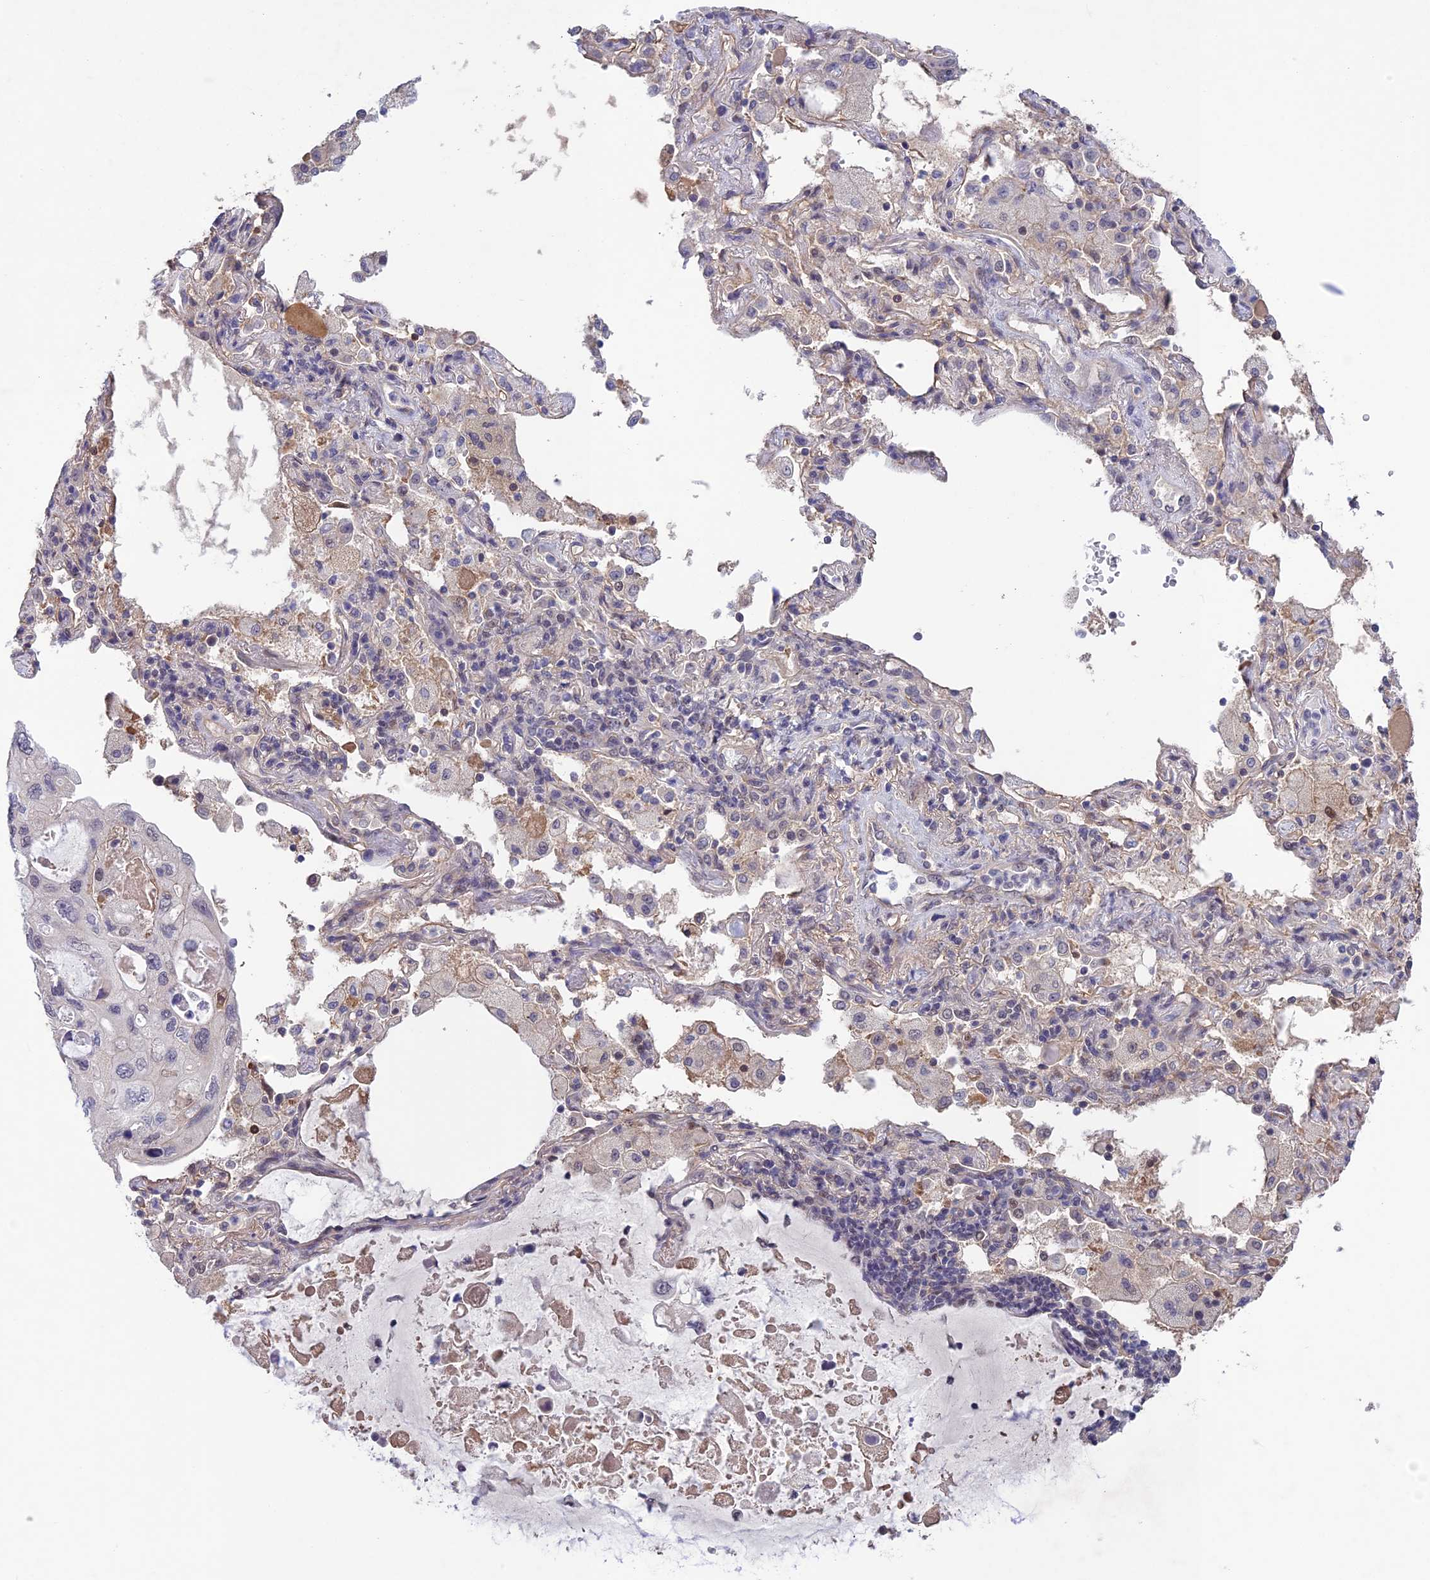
{"staining": {"intensity": "negative", "quantity": "none", "location": "none"}, "tissue": "lung cancer", "cell_type": "Tumor cells", "image_type": "cancer", "snomed": [{"axis": "morphology", "description": "Squamous cell carcinoma, NOS"}, {"axis": "topography", "description": "Lung"}], "caption": "Immunohistochemical staining of human lung squamous cell carcinoma shows no significant staining in tumor cells.", "gene": "FKBPL", "patient": {"sex": "female", "age": 73}}